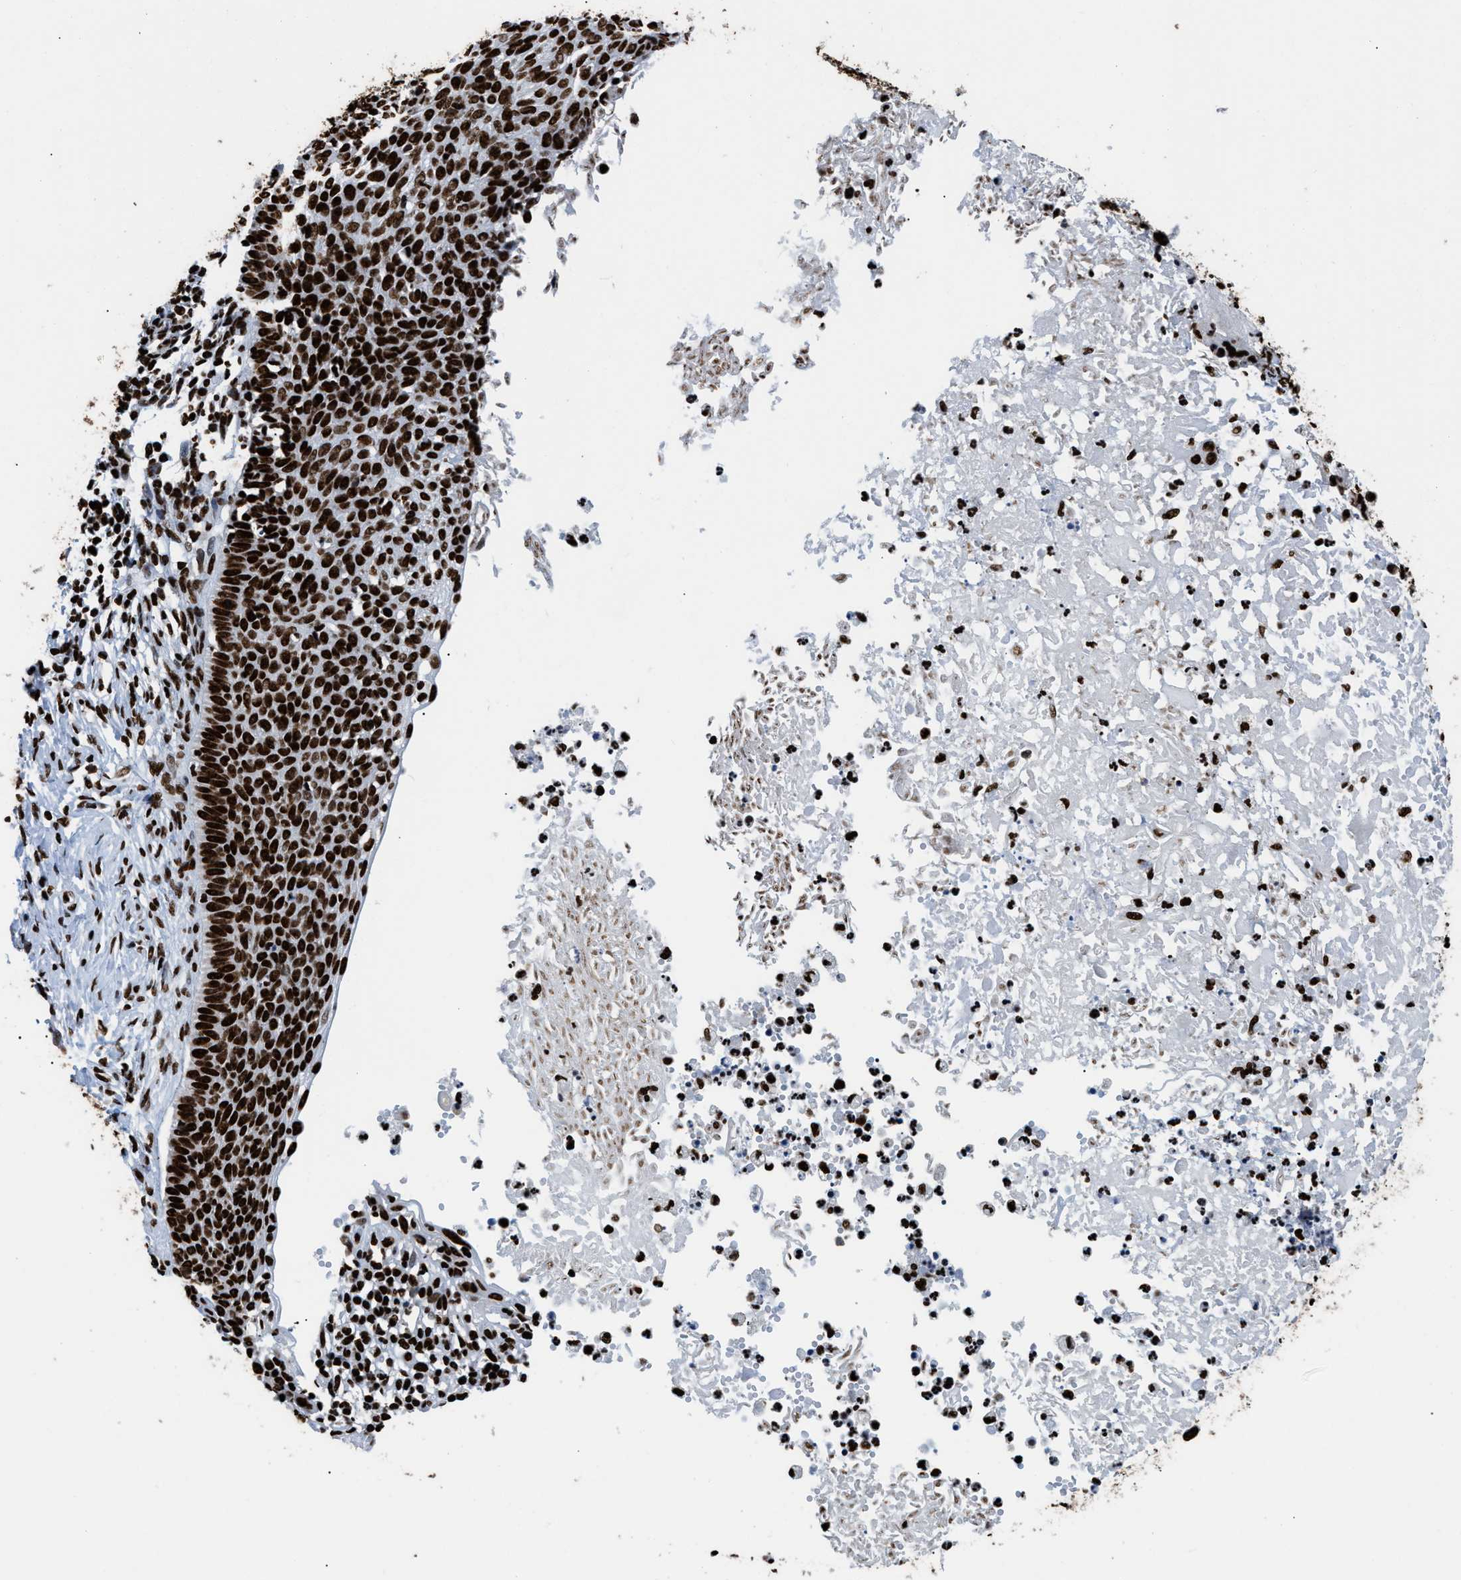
{"staining": {"intensity": "strong", "quantity": ">75%", "location": "nuclear"}, "tissue": "skin cancer", "cell_type": "Tumor cells", "image_type": "cancer", "snomed": [{"axis": "morphology", "description": "Normal tissue, NOS"}, {"axis": "morphology", "description": "Basal cell carcinoma"}, {"axis": "topography", "description": "Skin"}], "caption": "DAB immunohistochemical staining of human basal cell carcinoma (skin) displays strong nuclear protein positivity in approximately >75% of tumor cells.", "gene": "HNRNPM", "patient": {"sex": "male", "age": 87}}